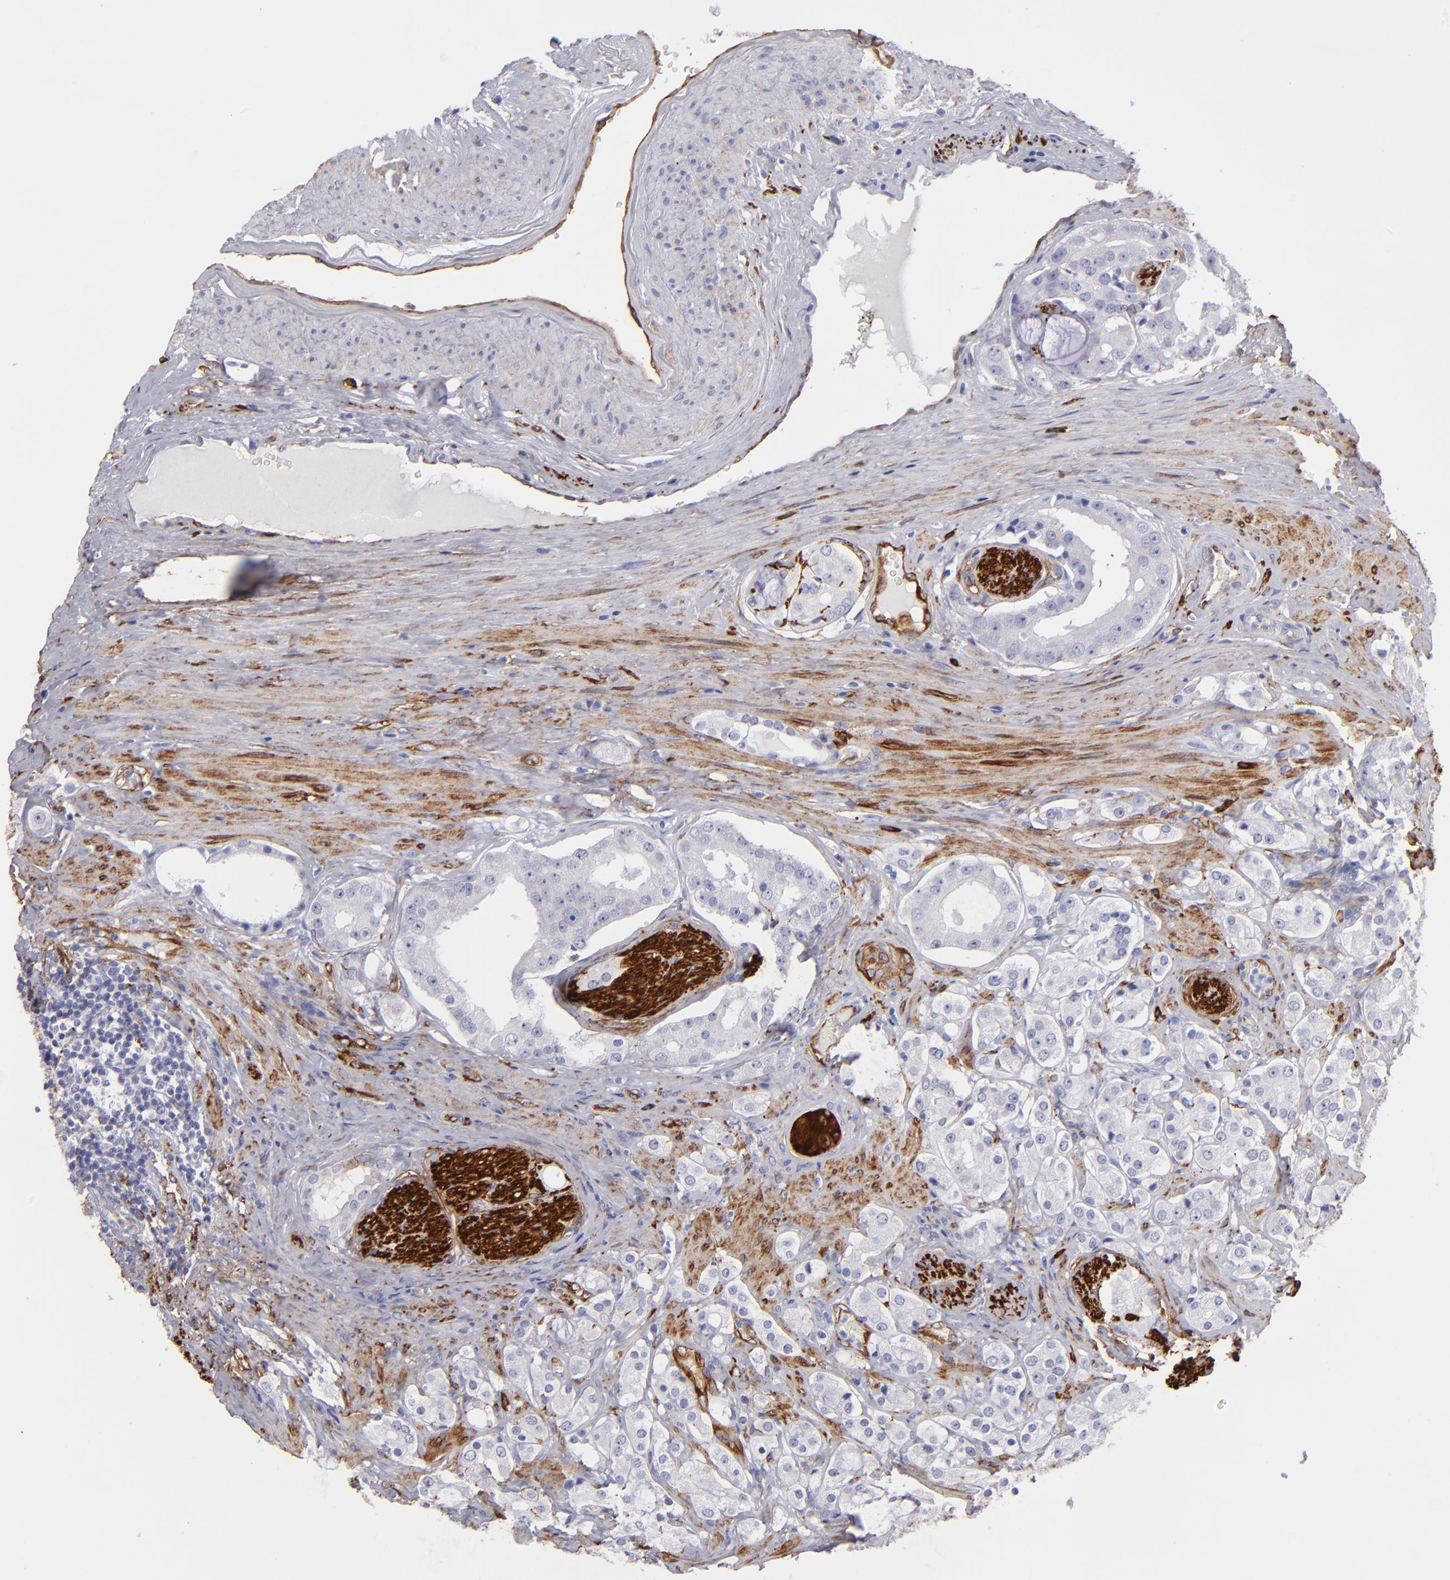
{"staining": {"intensity": "negative", "quantity": "none", "location": "none"}, "tissue": "prostate cancer", "cell_type": "Tumor cells", "image_type": "cancer", "snomed": [{"axis": "morphology", "description": "Adenocarcinoma, High grade"}, {"axis": "topography", "description": "Prostate"}], "caption": "An immunohistochemistry (IHC) histopathology image of prostate cancer is shown. There is no staining in tumor cells of prostate cancer.", "gene": "AHNAK2", "patient": {"sex": "male", "age": 68}}